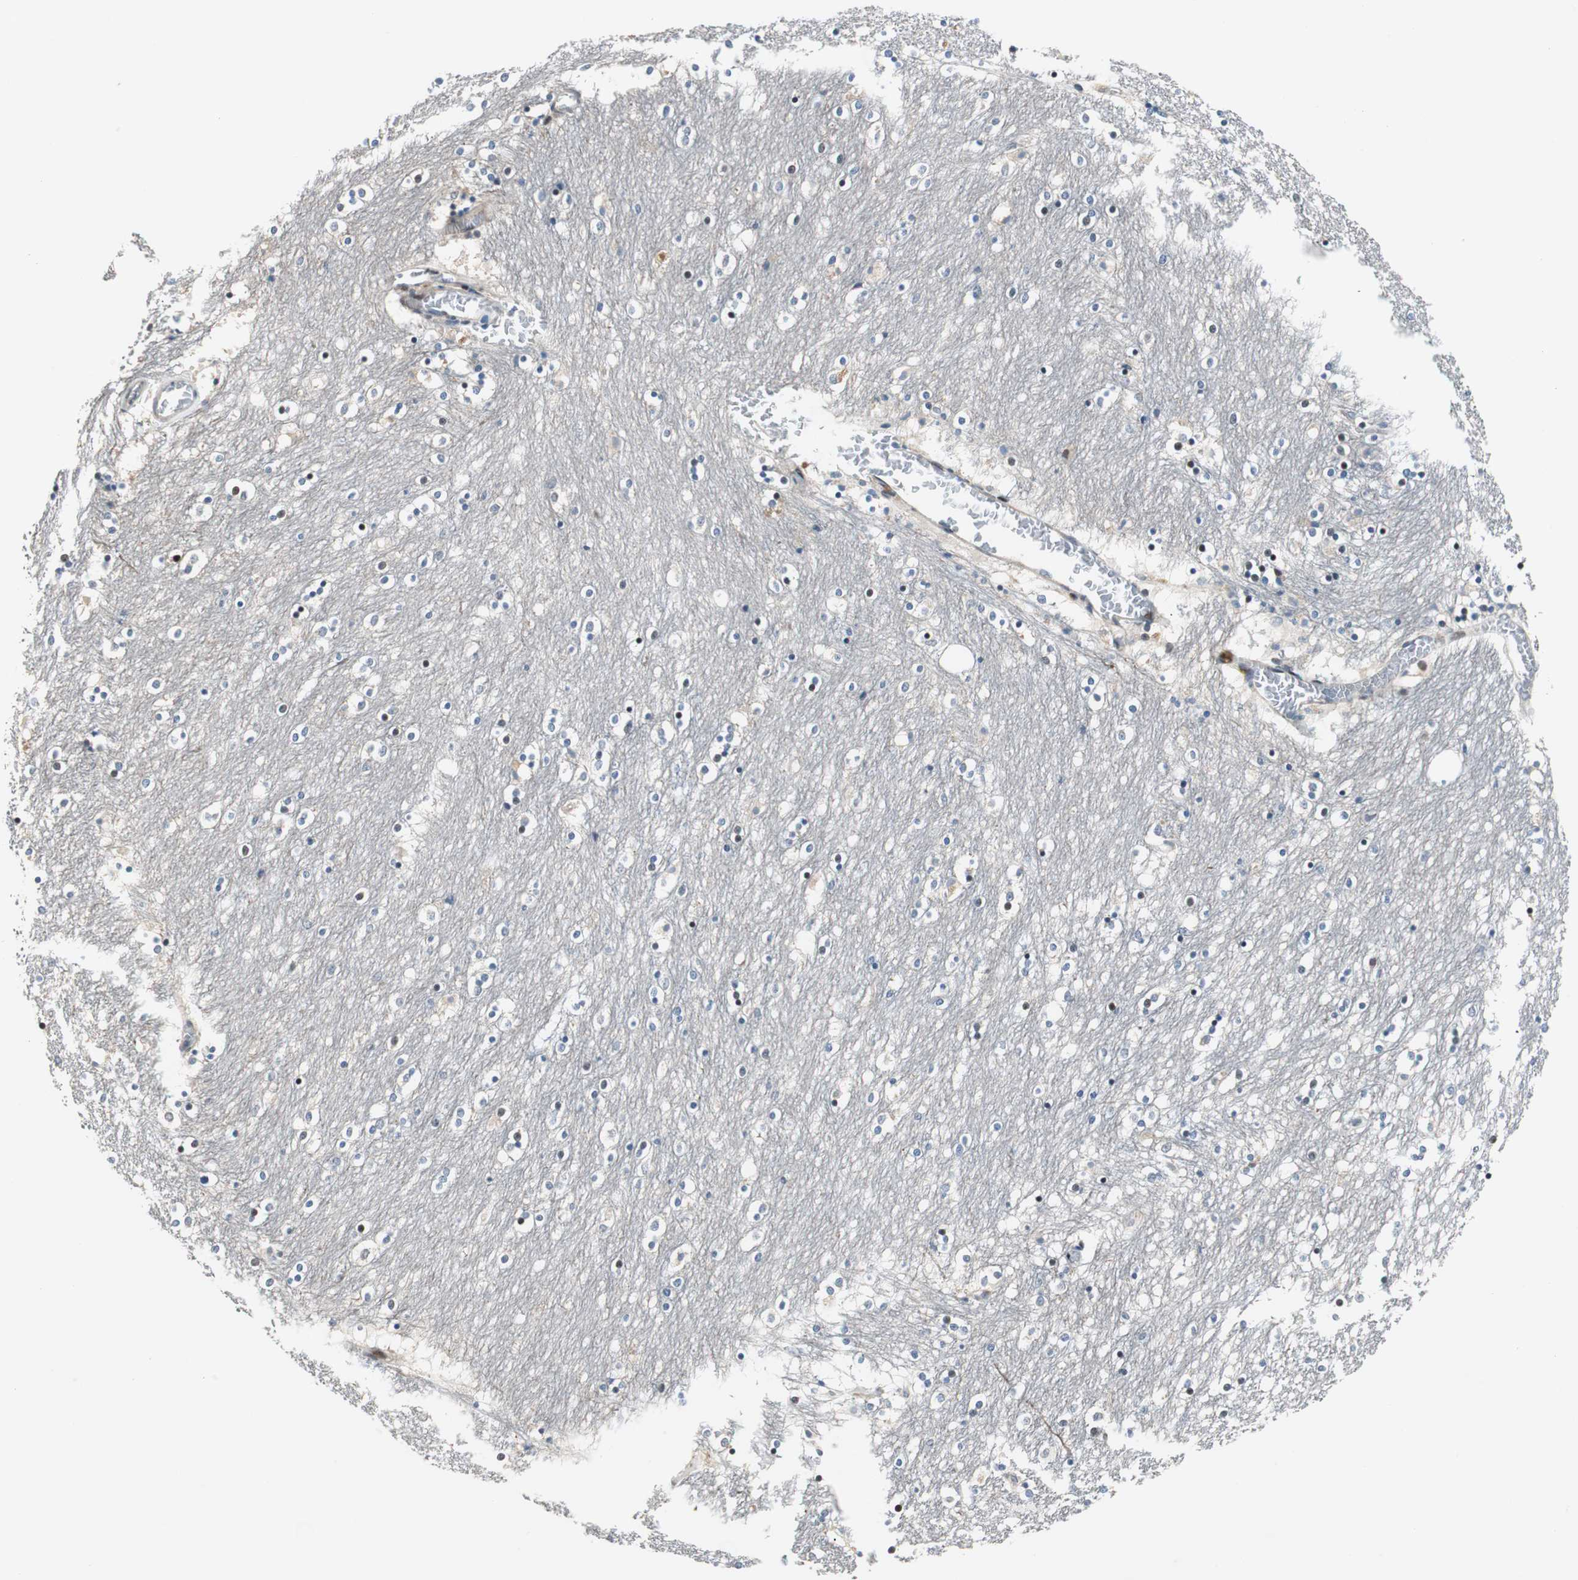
{"staining": {"intensity": "strong", "quantity": "<25%", "location": "nuclear"}, "tissue": "caudate", "cell_type": "Glial cells", "image_type": "normal", "snomed": [{"axis": "morphology", "description": "Normal tissue, NOS"}, {"axis": "topography", "description": "Lateral ventricle wall"}], "caption": "A medium amount of strong nuclear positivity is present in about <25% of glial cells in benign caudate.", "gene": "RAD1", "patient": {"sex": "female", "age": 54}}